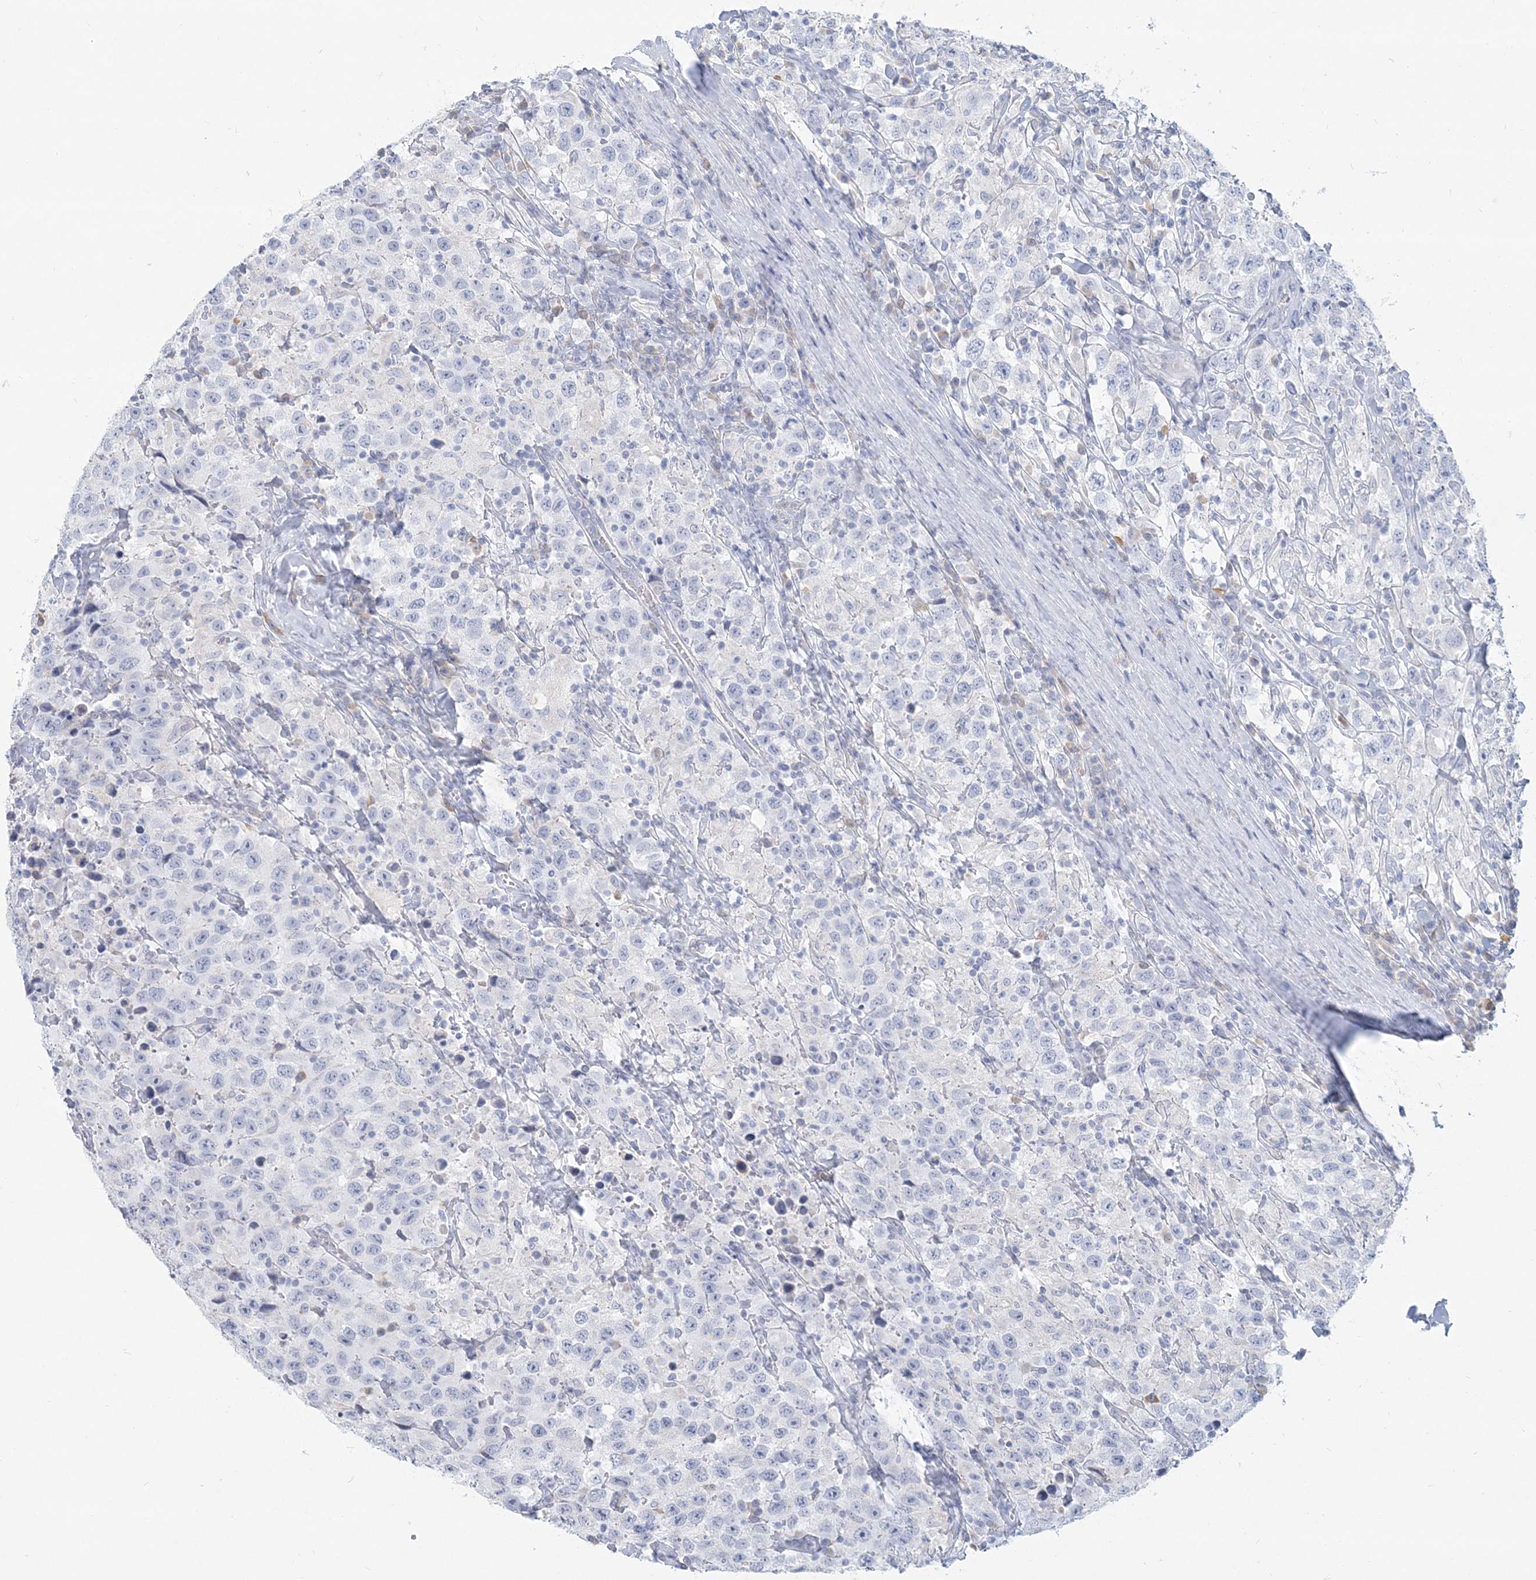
{"staining": {"intensity": "negative", "quantity": "none", "location": "none"}, "tissue": "testis cancer", "cell_type": "Tumor cells", "image_type": "cancer", "snomed": [{"axis": "morphology", "description": "Seminoma, NOS"}, {"axis": "topography", "description": "Testis"}], "caption": "The photomicrograph displays no staining of tumor cells in testis seminoma. (Brightfield microscopy of DAB (3,3'-diaminobenzidine) immunohistochemistry (IHC) at high magnification).", "gene": "CSN1S1", "patient": {"sex": "male", "age": 41}}